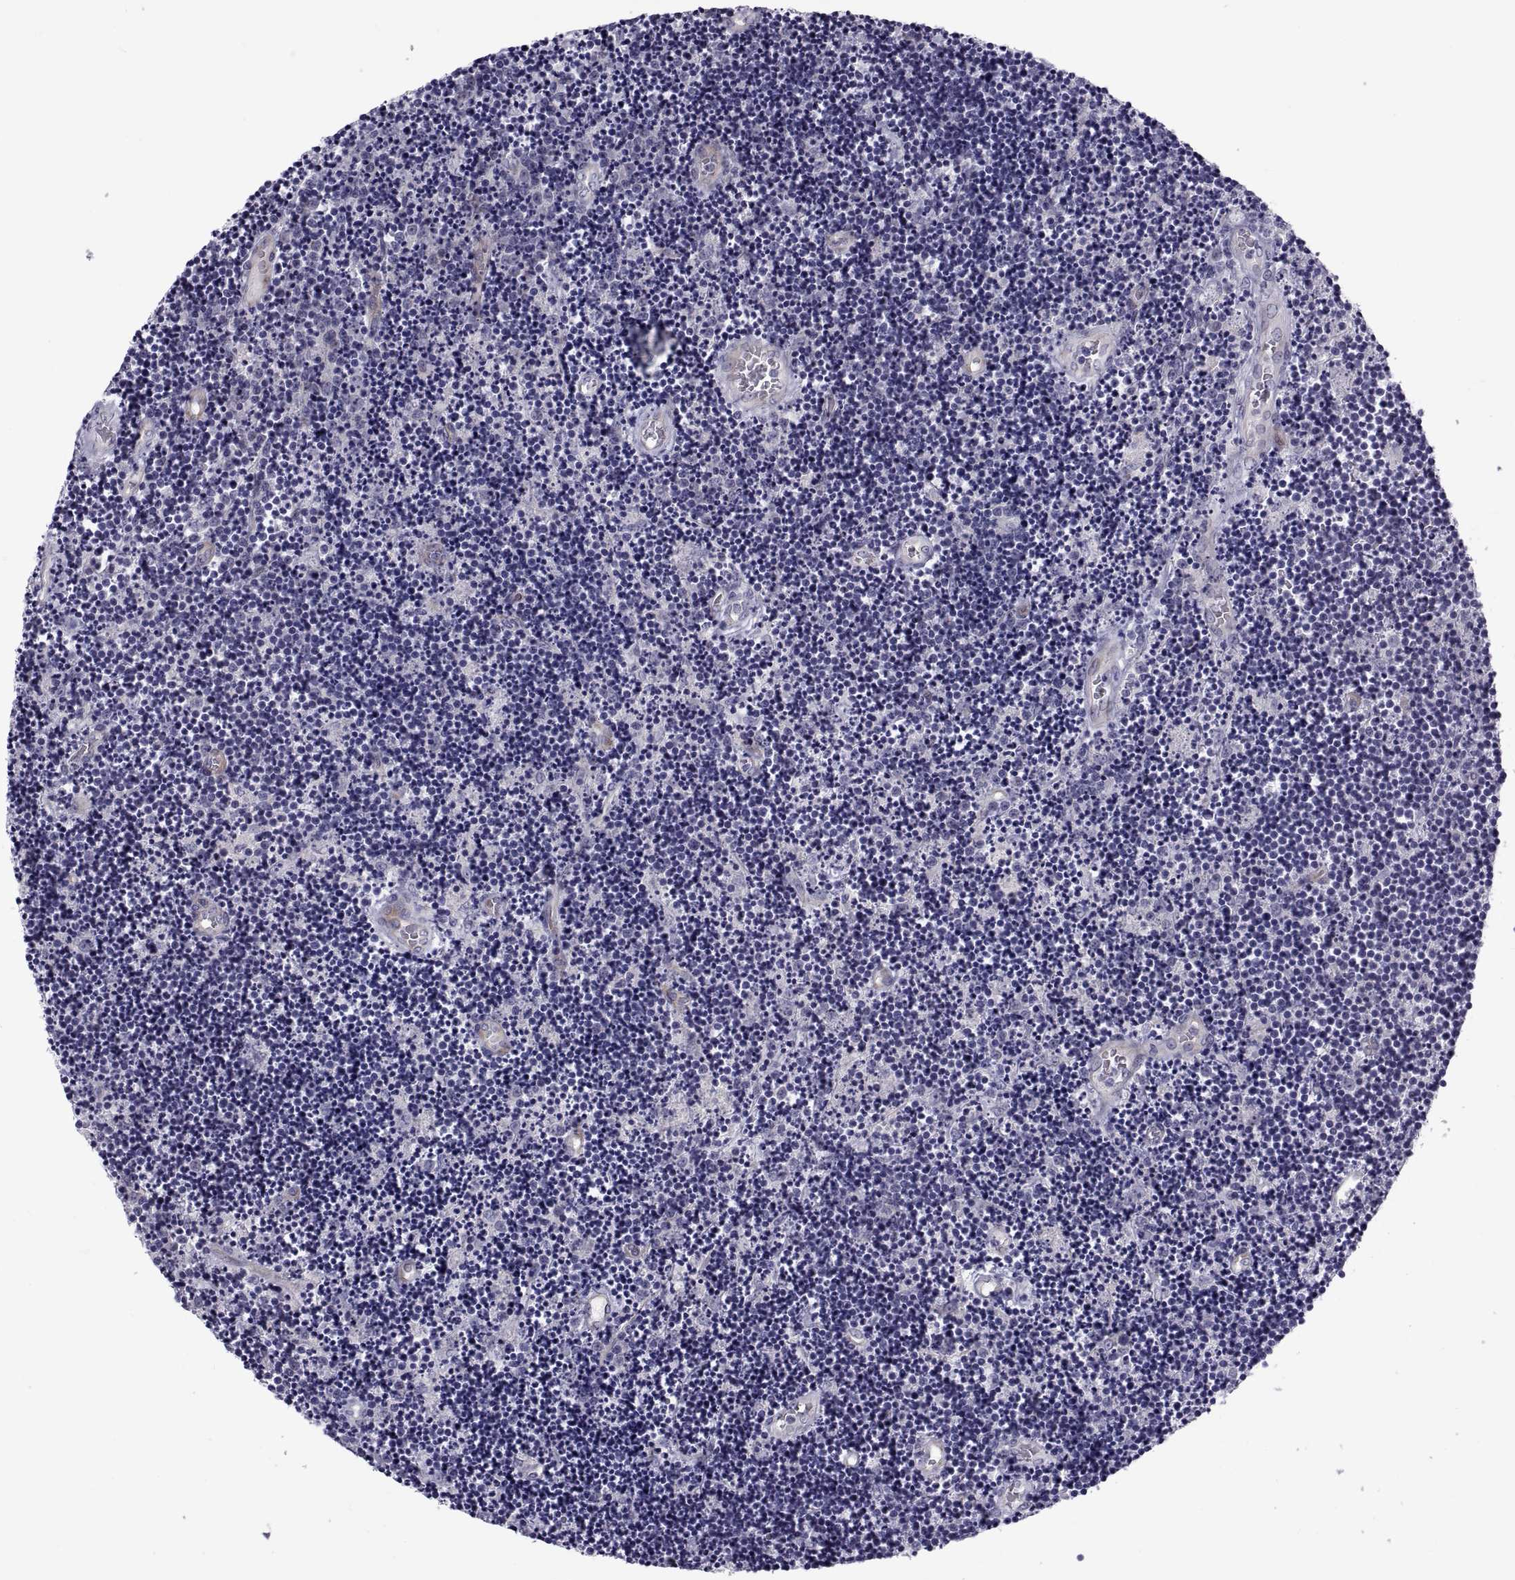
{"staining": {"intensity": "negative", "quantity": "none", "location": "none"}, "tissue": "lymphoma", "cell_type": "Tumor cells", "image_type": "cancer", "snomed": [{"axis": "morphology", "description": "Malignant lymphoma, non-Hodgkin's type, Low grade"}, {"axis": "topography", "description": "Brain"}], "caption": "A photomicrograph of human low-grade malignant lymphoma, non-Hodgkin's type is negative for staining in tumor cells.", "gene": "TMEM158", "patient": {"sex": "female", "age": 66}}